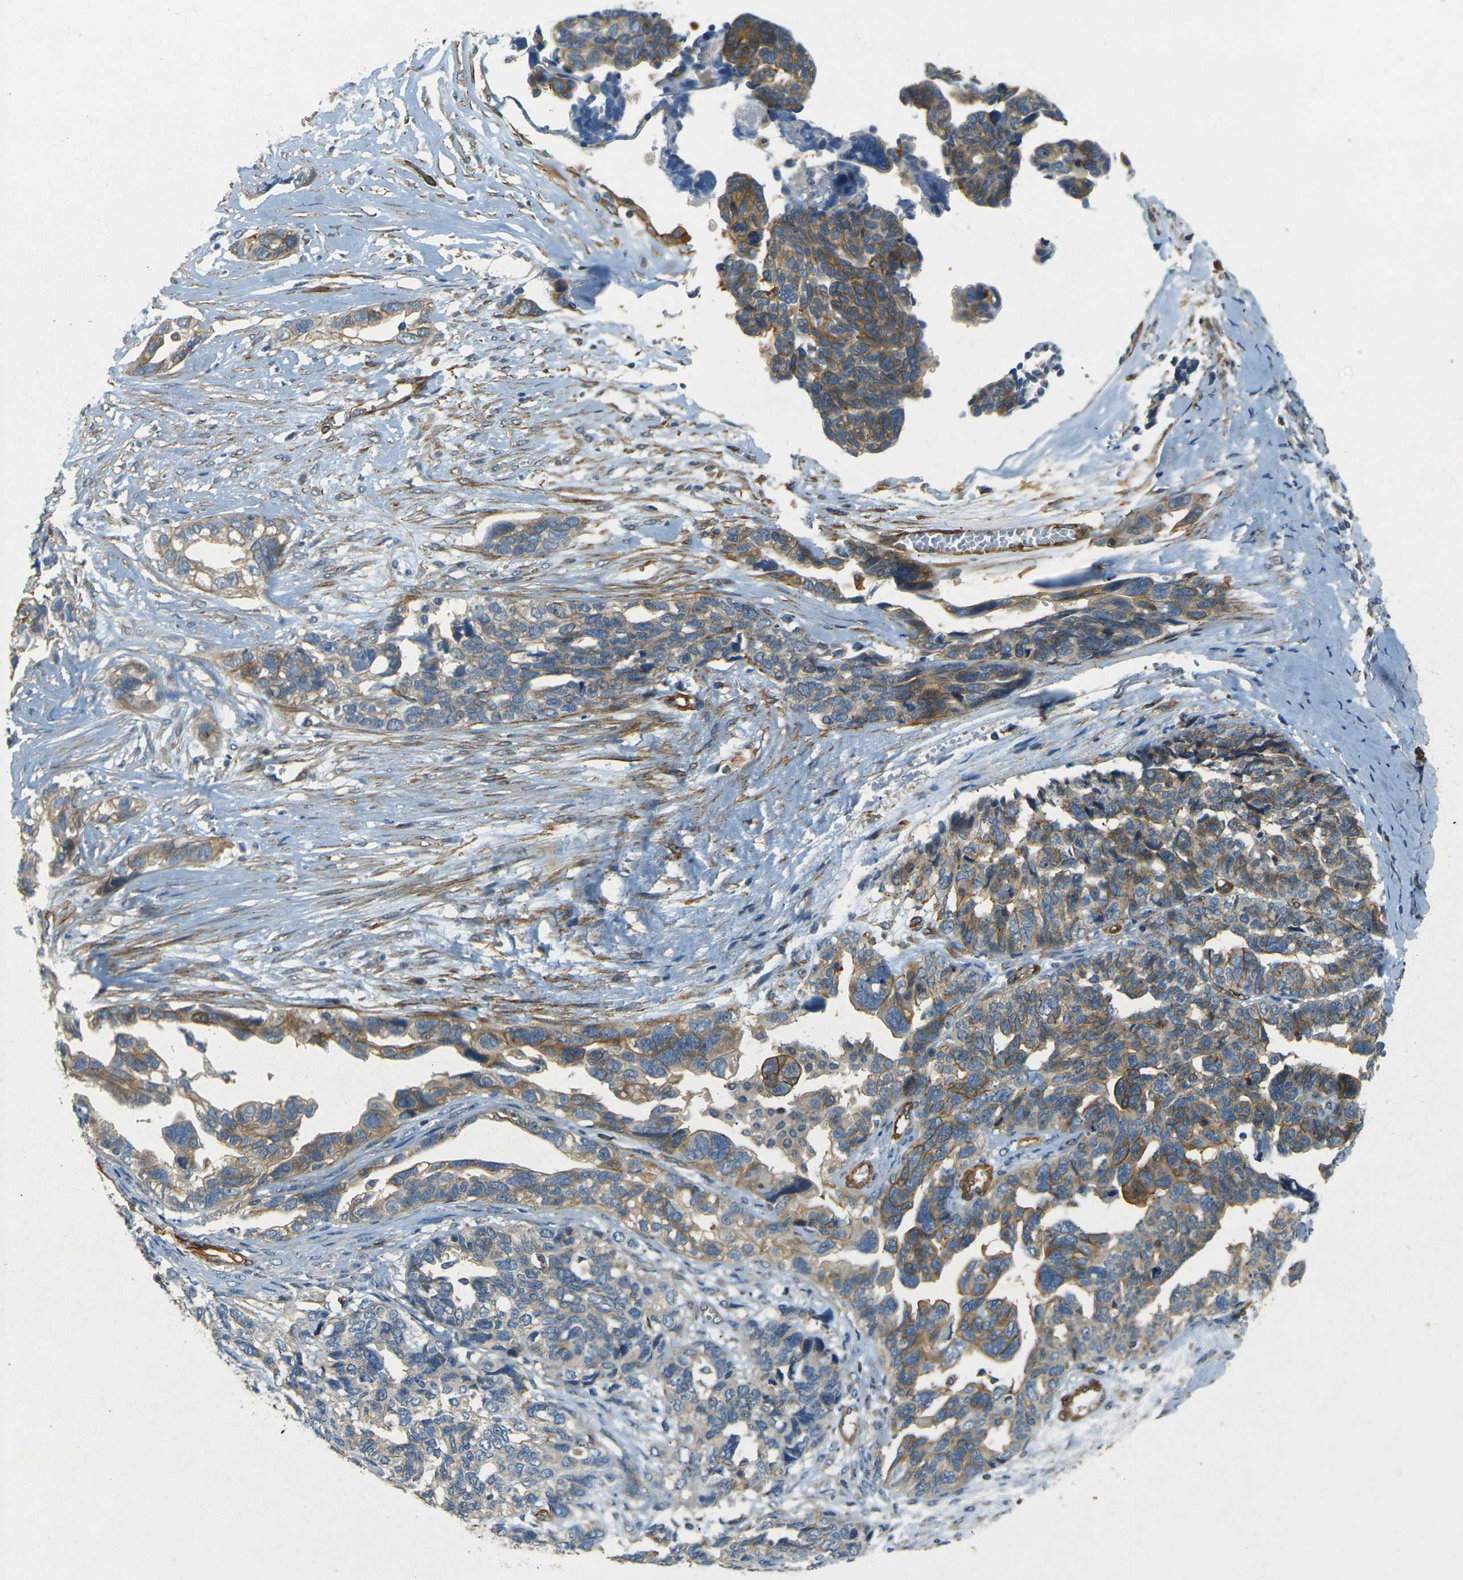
{"staining": {"intensity": "moderate", "quantity": "25%-75%", "location": "cytoplasmic/membranous"}, "tissue": "ovarian cancer", "cell_type": "Tumor cells", "image_type": "cancer", "snomed": [{"axis": "morphology", "description": "Cystadenocarcinoma, serous, NOS"}, {"axis": "topography", "description": "Ovary"}], "caption": "DAB (3,3'-diaminobenzidine) immunohistochemical staining of human ovarian cancer displays moderate cytoplasmic/membranous protein expression in approximately 25%-75% of tumor cells.", "gene": "EPHA7", "patient": {"sex": "female", "age": 79}}